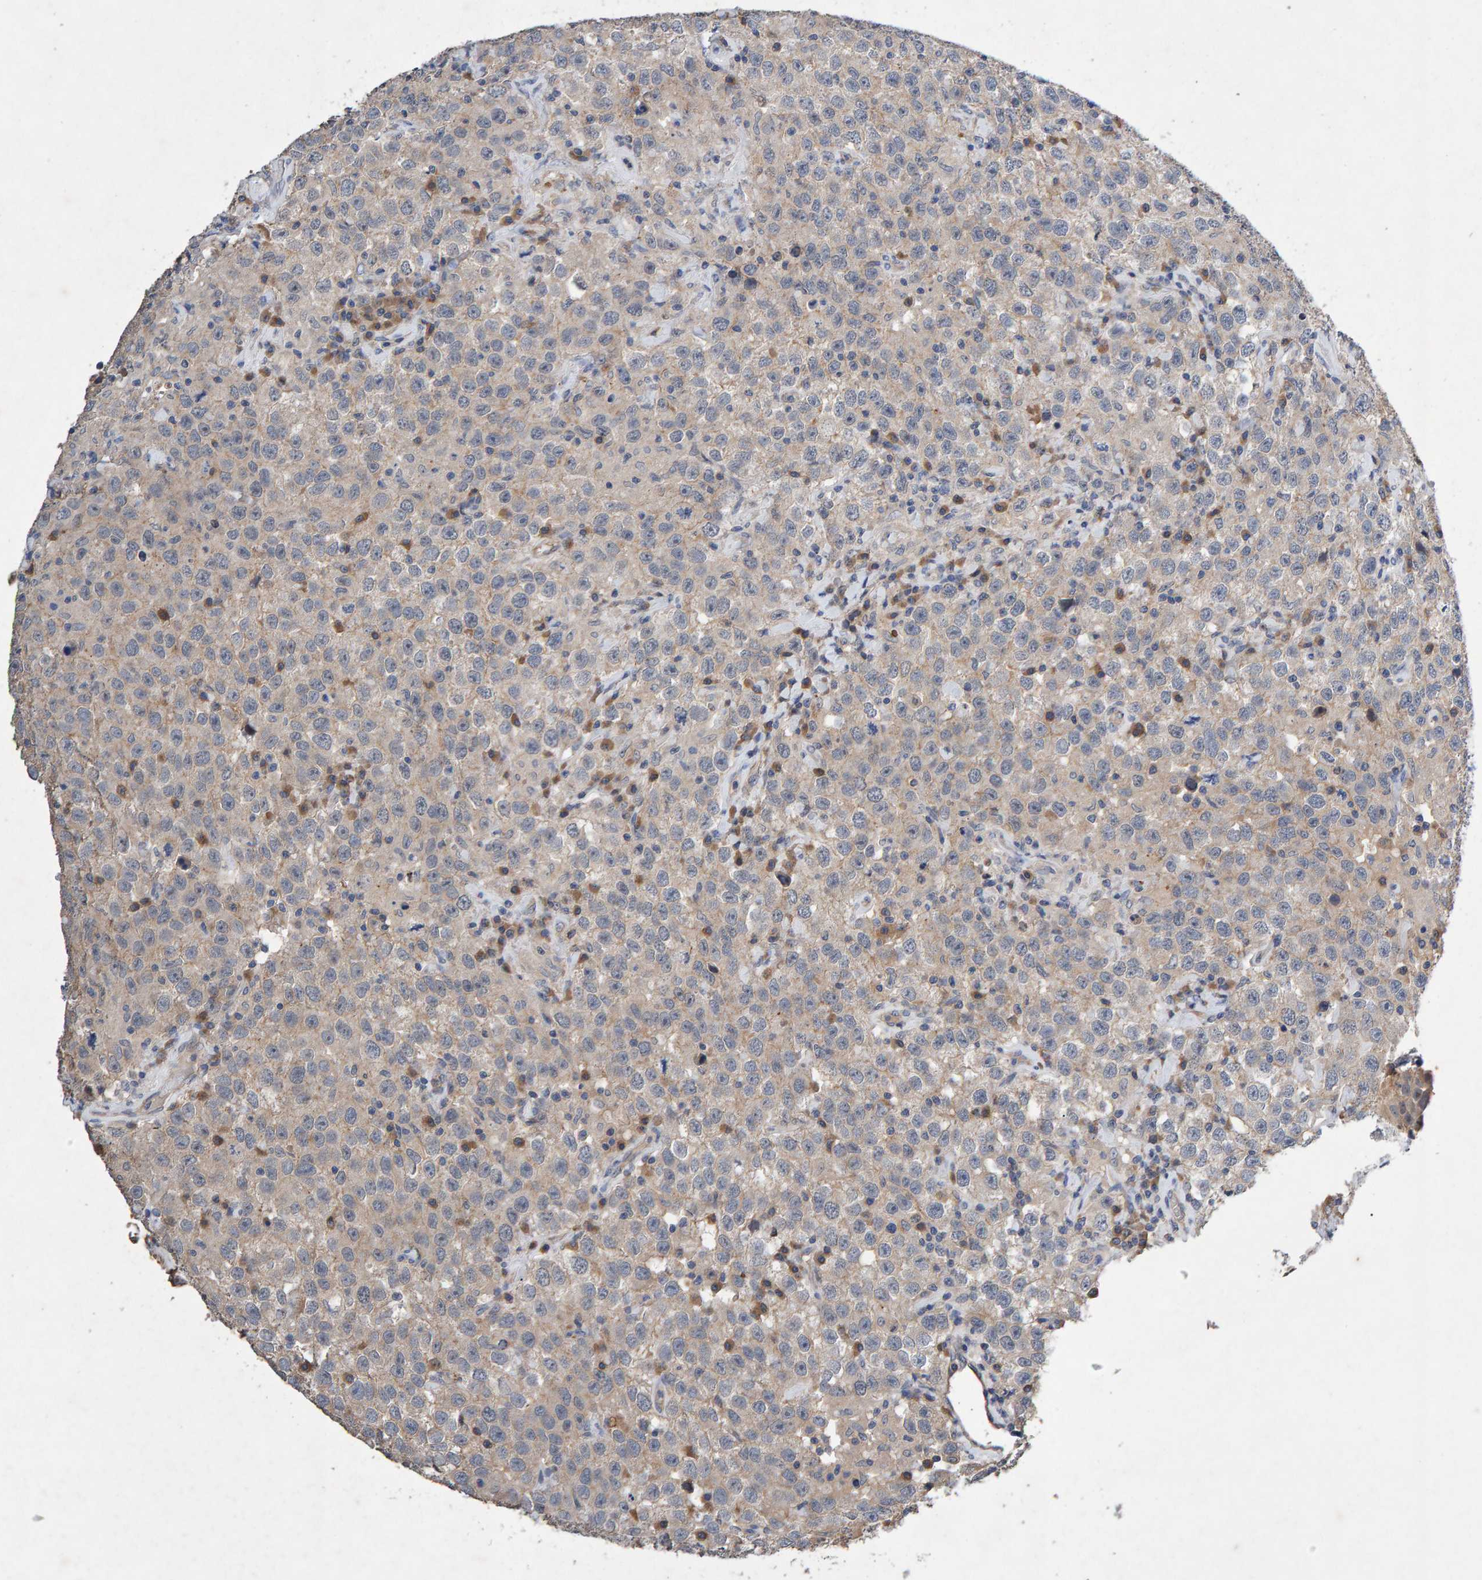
{"staining": {"intensity": "negative", "quantity": "none", "location": "none"}, "tissue": "testis cancer", "cell_type": "Tumor cells", "image_type": "cancer", "snomed": [{"axis": "morphology", "description": "Seminoma, NOS"}, {"axis": "topography", "description": "Testis"}], "caption": "Immunohistochemistry (IHC) micrograph of neoplastic tissue: testis seminoma stained with DAB (3,3'-diaminobenzidine) reveals no significant protein expression in tumor cells.", "gene": "EFR3A", "patient": {"sex": "male", "age": 41}}